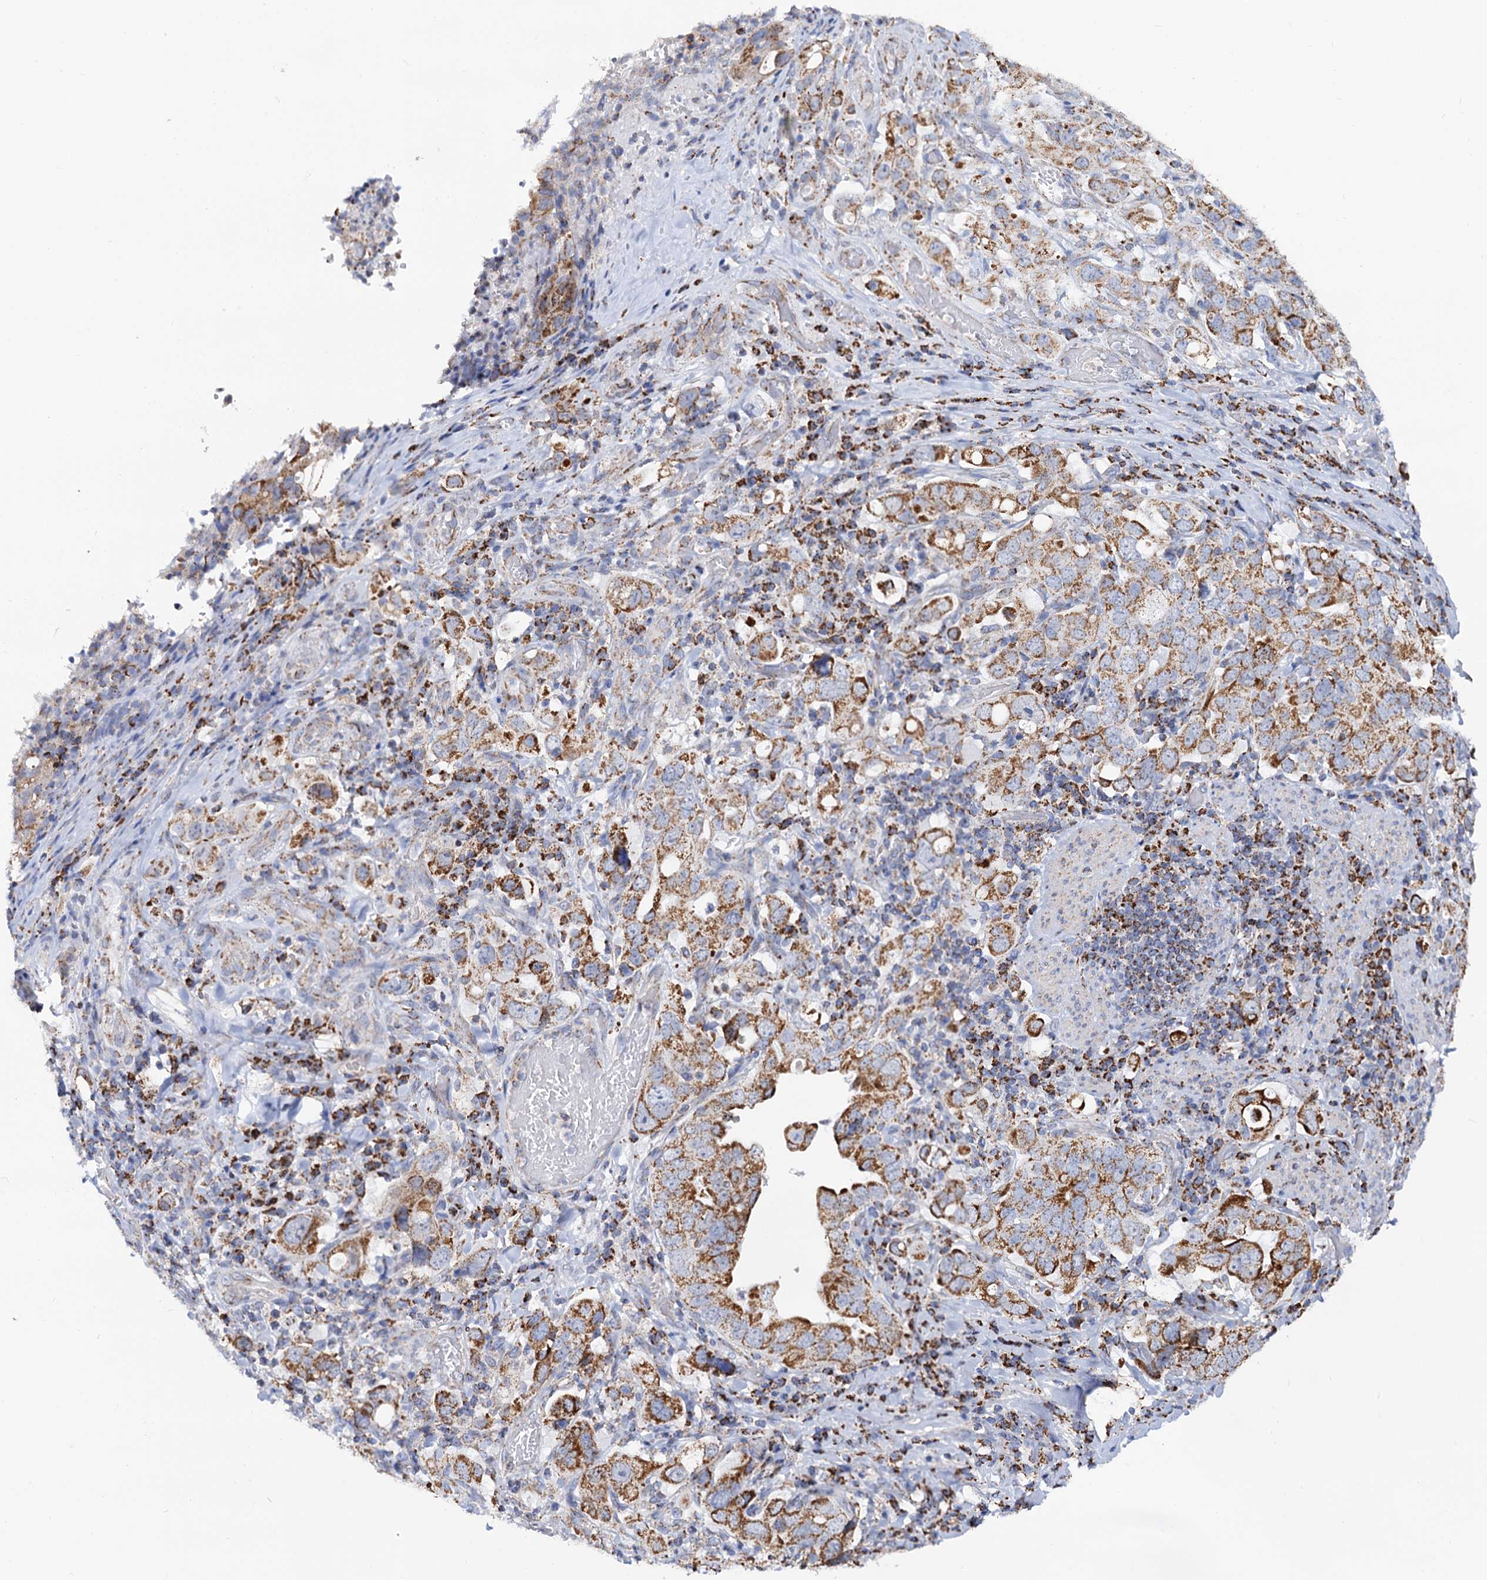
{"staining": {"intensity": "moderate", "quantity": ">75%", "location": "cytoplasmic/membranous"}, "tissue": "stomach cancer", "cell_type": "Tumor cells", "image_type": "cancer", "snomed": [{"axis": "morphology", "description": "Adenocarcinoma, NOS"}, {"axis": "topography", "description": "Stomach, upper"}], "caption": "Tumor cells reveal moderate cytoplasmic/membranous positivity in approximately >75% of cells in adenocarcinoma (stomach).", "gene": "C2CD3", "patient": {"sex": "male", "age": 62}}